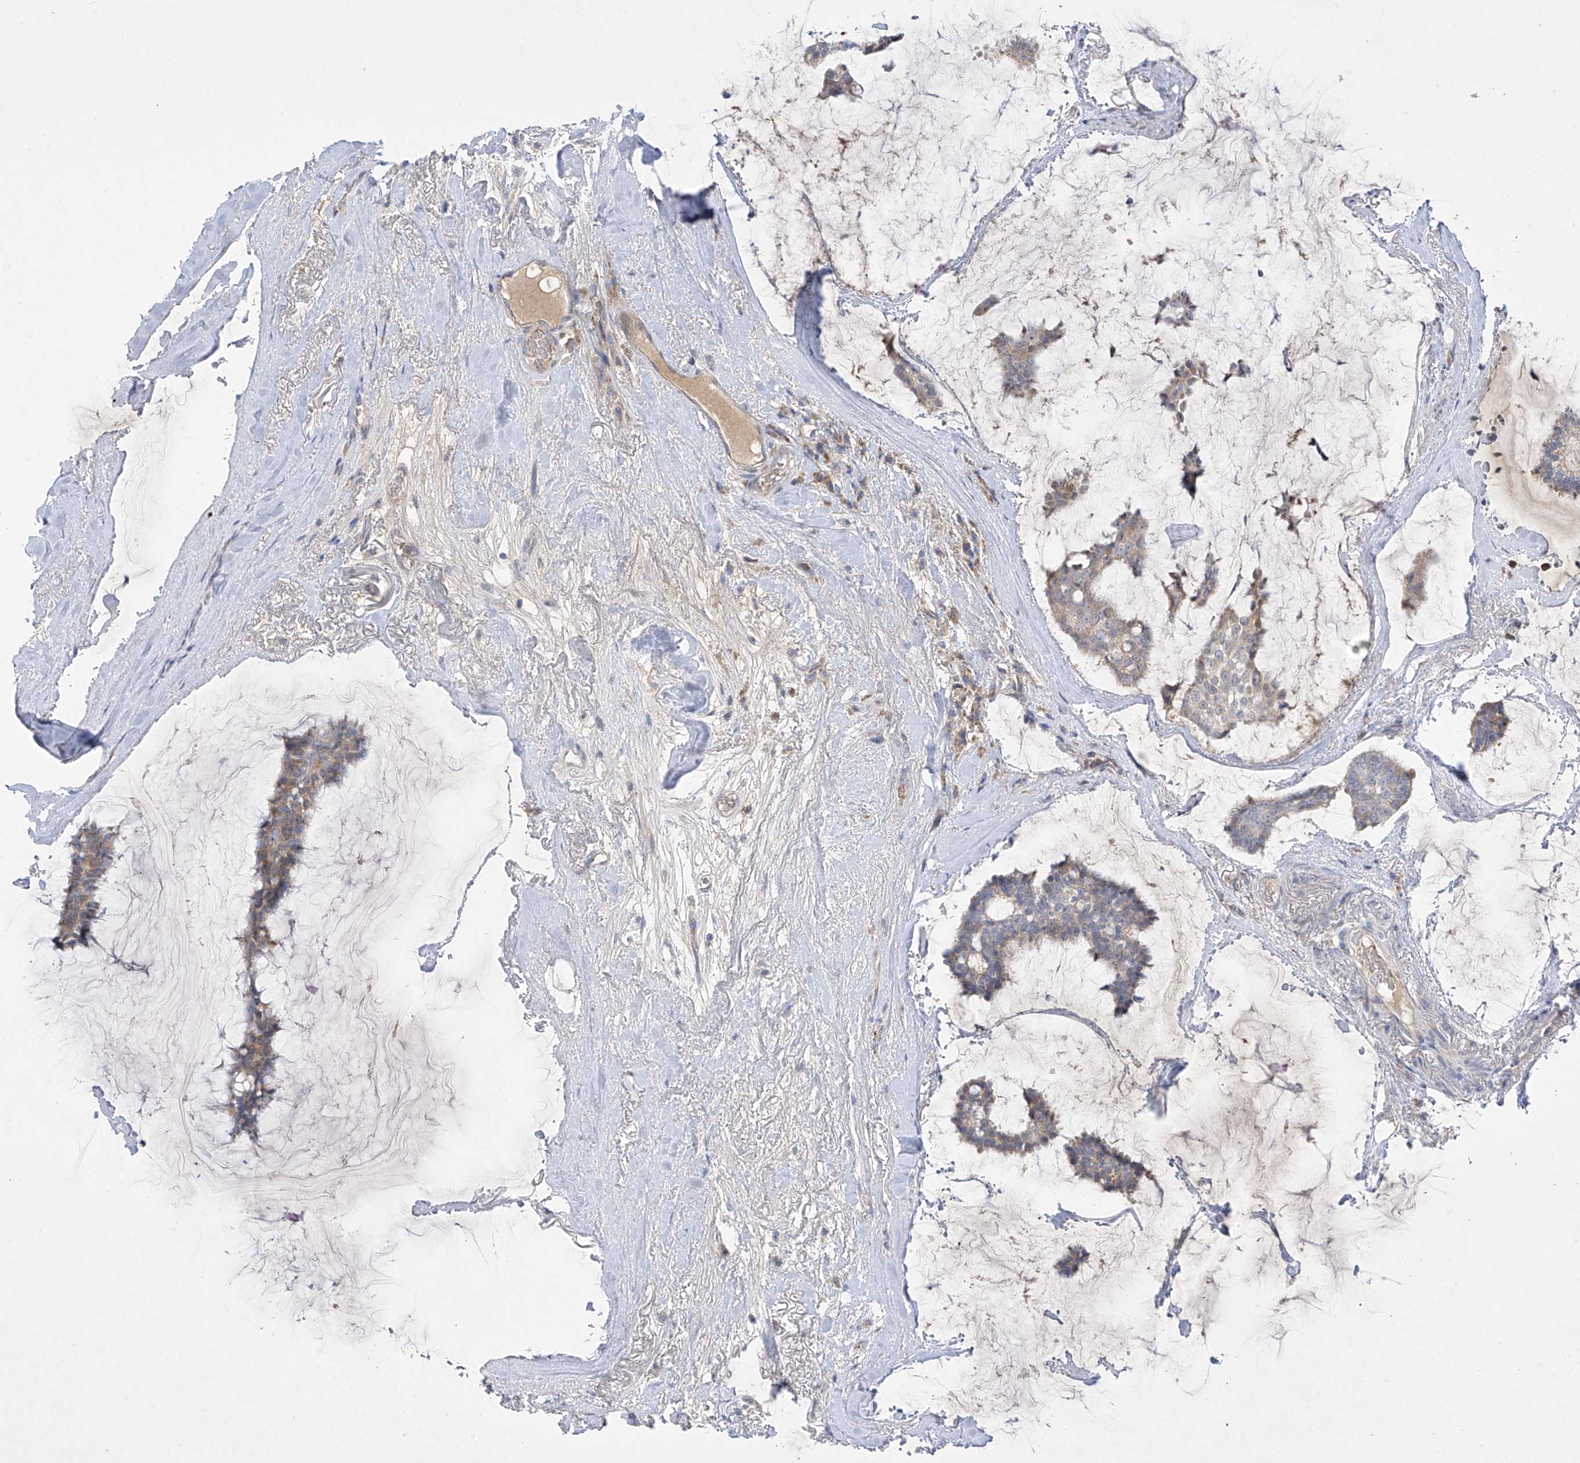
{"staining": {"intensity": "weak", "quantity": "25%-75%", "location": "cytoplasmic/membranous"}, "tissue": "breast cancer", "cell_type": "Tumor cells", "image_type": "cancer", "snomed": [{"axis": "morphology", "description": "Duct carcinoma"}, {"axis": "topography", "description": "Breast"}], "caption": "Brown immunohistochemical staining in human breast cancer reveals weak cytoplasmic/membranous positivity in approximately 25%-75% of tumor cells.", "gene": "METTL18", "patient": {"sex": "female", "age": 93}}